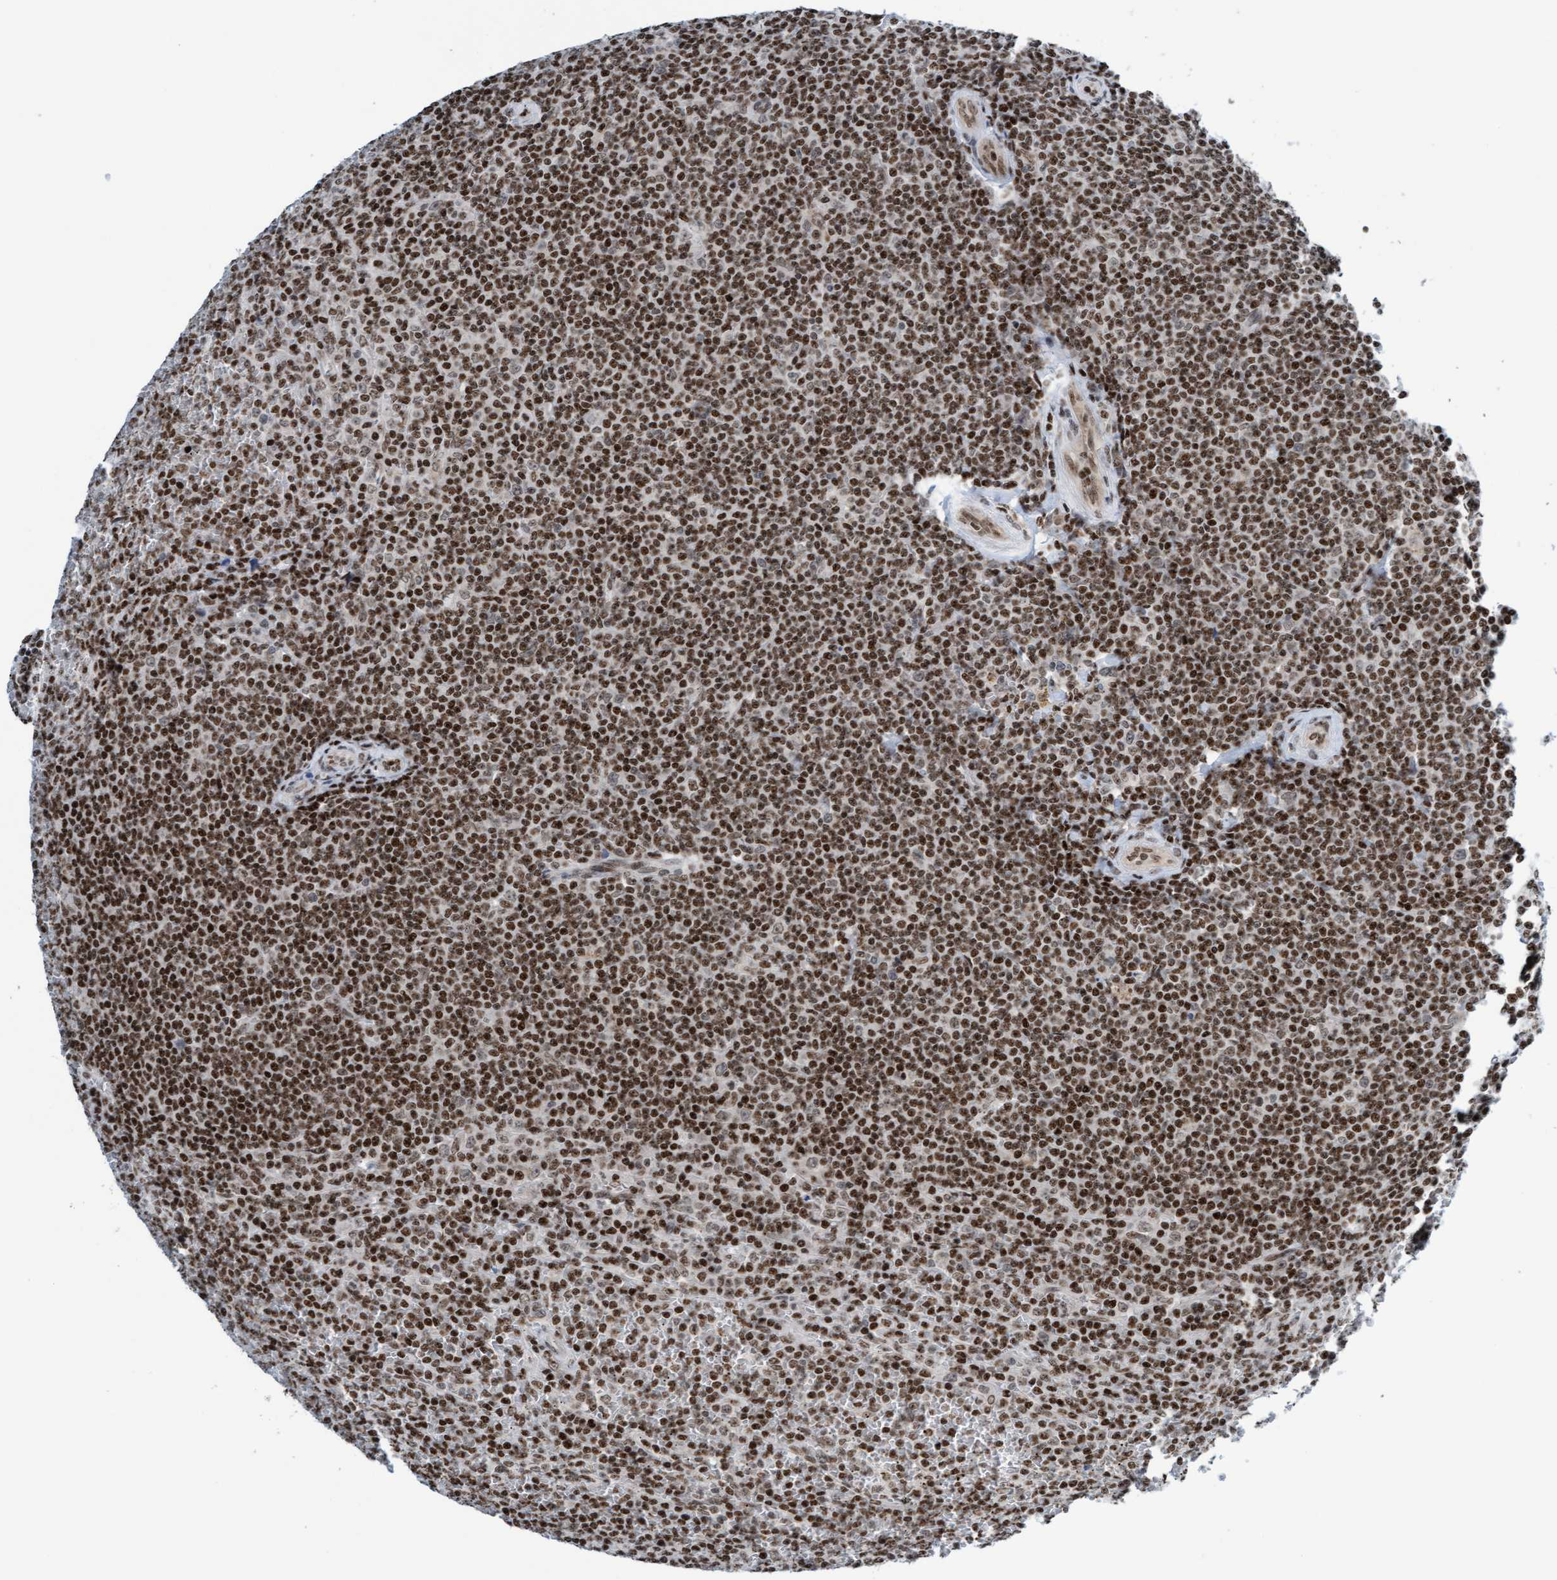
{"staining": {"intensity": "moderate", "quantity": ">75%", "location": "nuclear"}, "tissue": "lymphoma", "cell_type": "Tumor cells", "image_type": "cancer", "snomed": [{"axis": "morphology", "description": "Malignant lymphoma, non-Hodgkin's type, Low grade"}, {"axis": "topography", "description": "Spleen"}], "caption": "Immunohistochemistry (IHC) (DAB (3,3'-diaminobenzidine)) staining of human lymphoma demonstrates moderate nuclear protein expression in about >75% of tumor cells.", "gene": "GLRX2", "patient": {"sex": "female", "age": 19}}